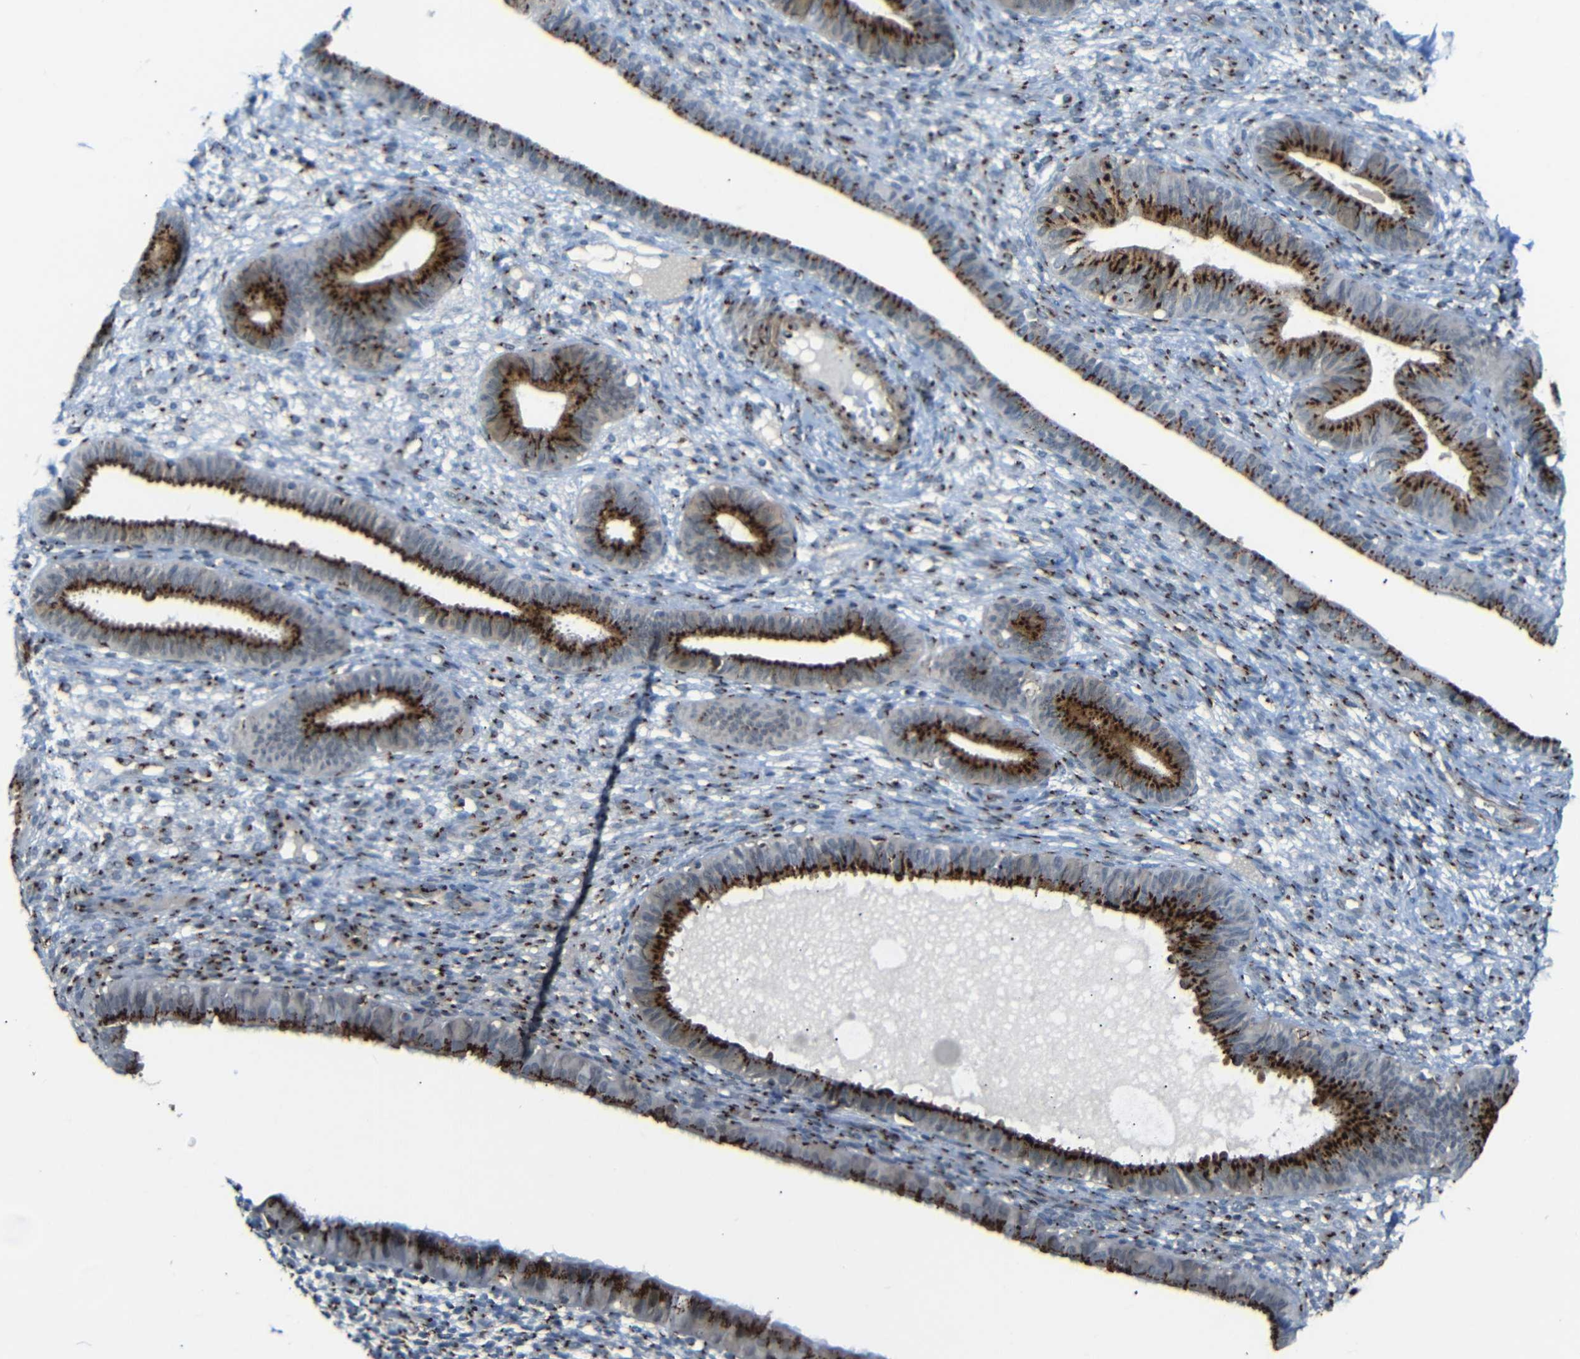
{"staining": {"intensity": "moderate", "quantity": ">75%", "location": "cytoplasmic/membranous"}, "tissue": "endometrium", "cell_type": "Cells in endometrial stroma", "image_type": "normal", "snomed": [{"axis": "morphology", "description": "Normal tissue, NOS"}, {"axis": "topography", "description": "Endometrium"}], "caption": "A high-resolution image shows immunohistochemistry staining of unremarkable endometrium, which shows moderate cytoplasmic/membranous positivity in about >75% of cells in endometrial stroma.", "gene": "TGOLN2", "patient": {"sex": "female", "age": 61}}